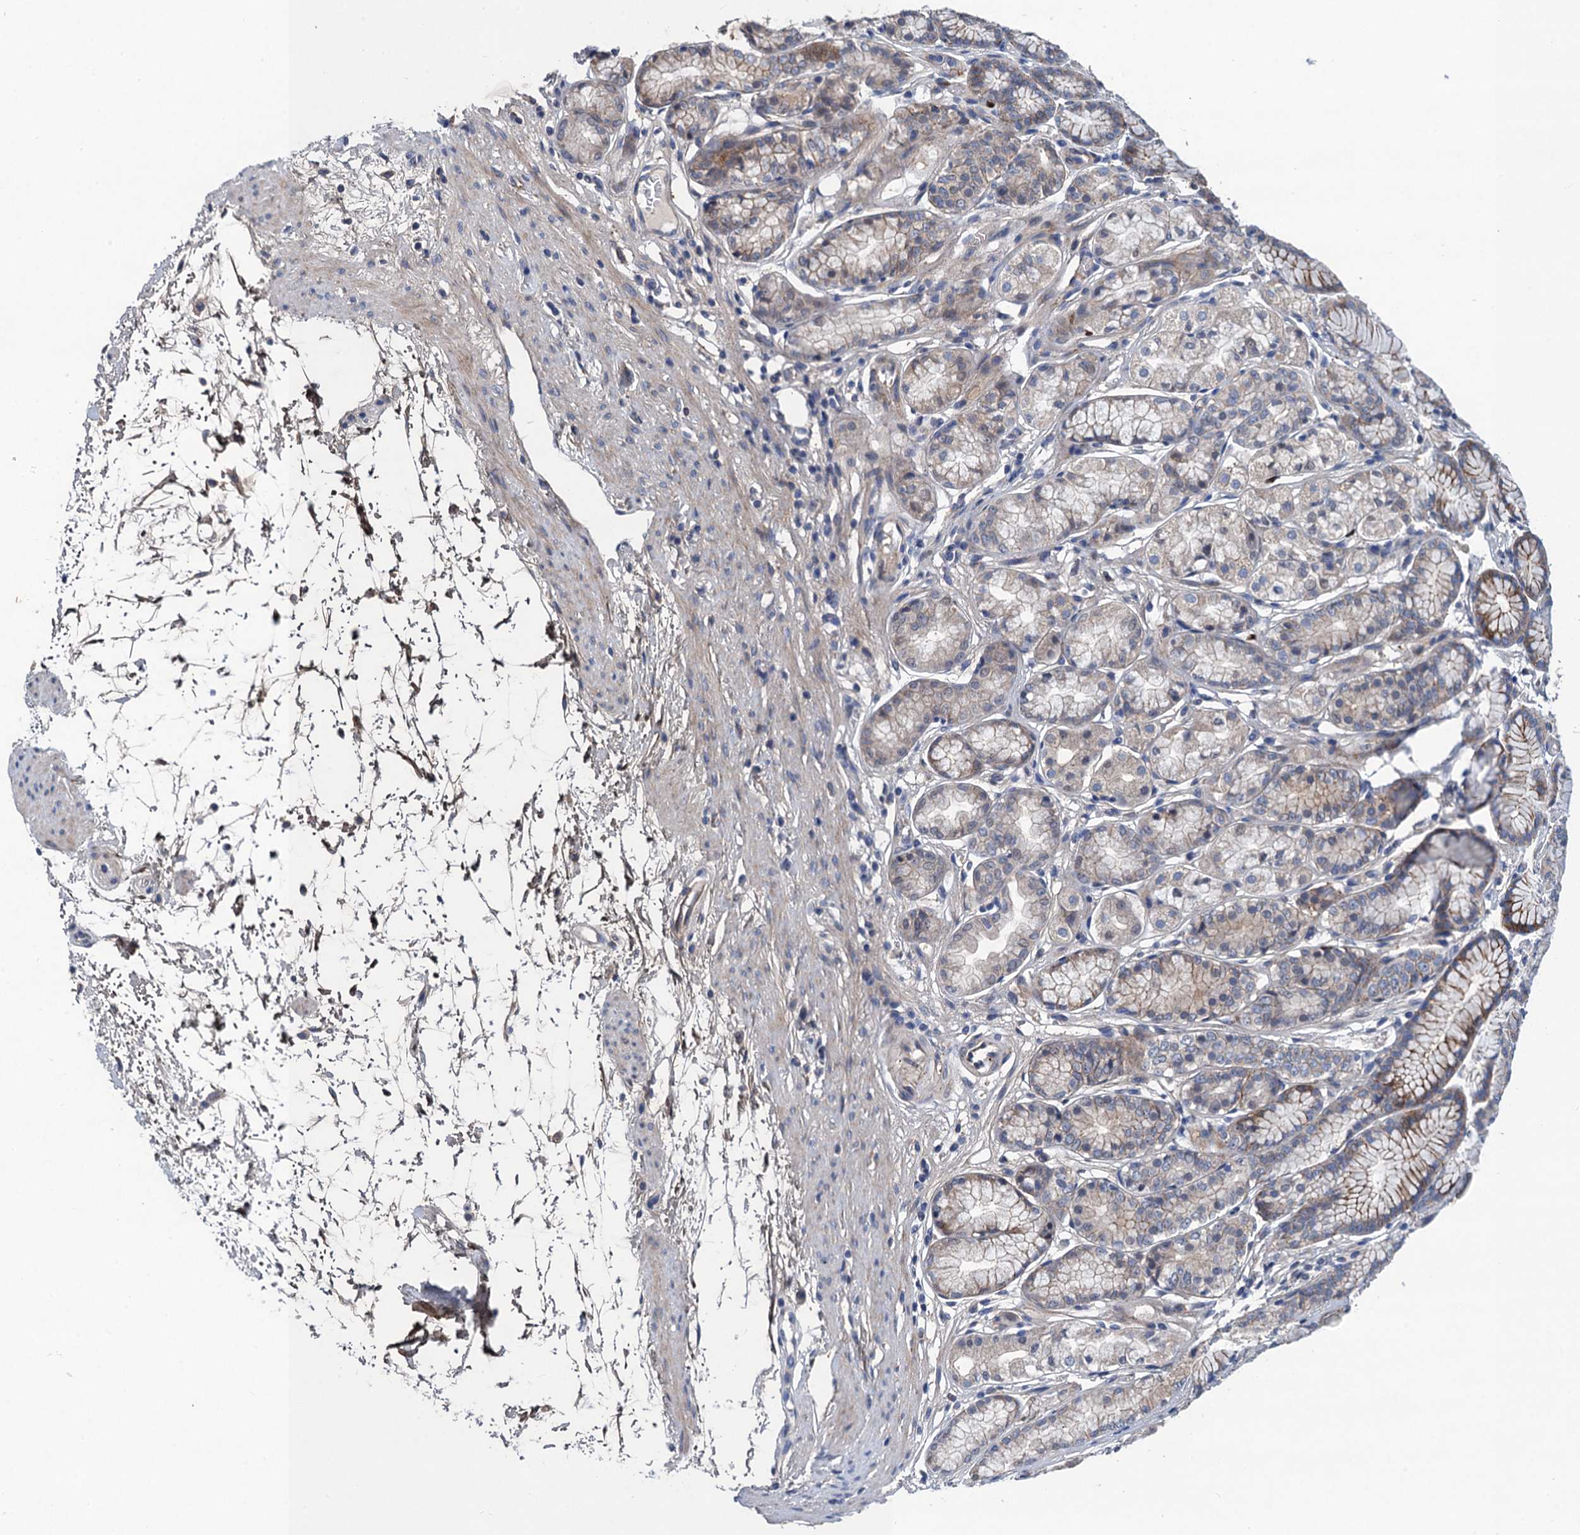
{"staining": {"intensity": "moderate", "quantity": "<25%", "location": "cytoplasmic/membranous"}, "tissue": "stomach", "cell_type": "Glandular cells", "image_type": "normal", "snomed": [{"axis": "morphology", "description": "Normal tissue, NOS"}, {"axis": "morphology", "description": "Adenocarcinoma, NOS"}, {"axis": "morphology", "description": "Adenocarcinoma, High grade"}, {"axis": "topography", "description": "Stomach, upper"}, {"axis": "topography", "description": "Stomach"}], "caption": "Immunohistochemical staining of unremarkable human stomach shows moderate cytoplasmic/membranous protein staining in about <25% of glandular cells. Immunohistochemistry (ihc) stains the protein in brown and the nuclei are stained blue.", "gene": "TRAF7", "patient": {"sex": "female", "age": 65}}